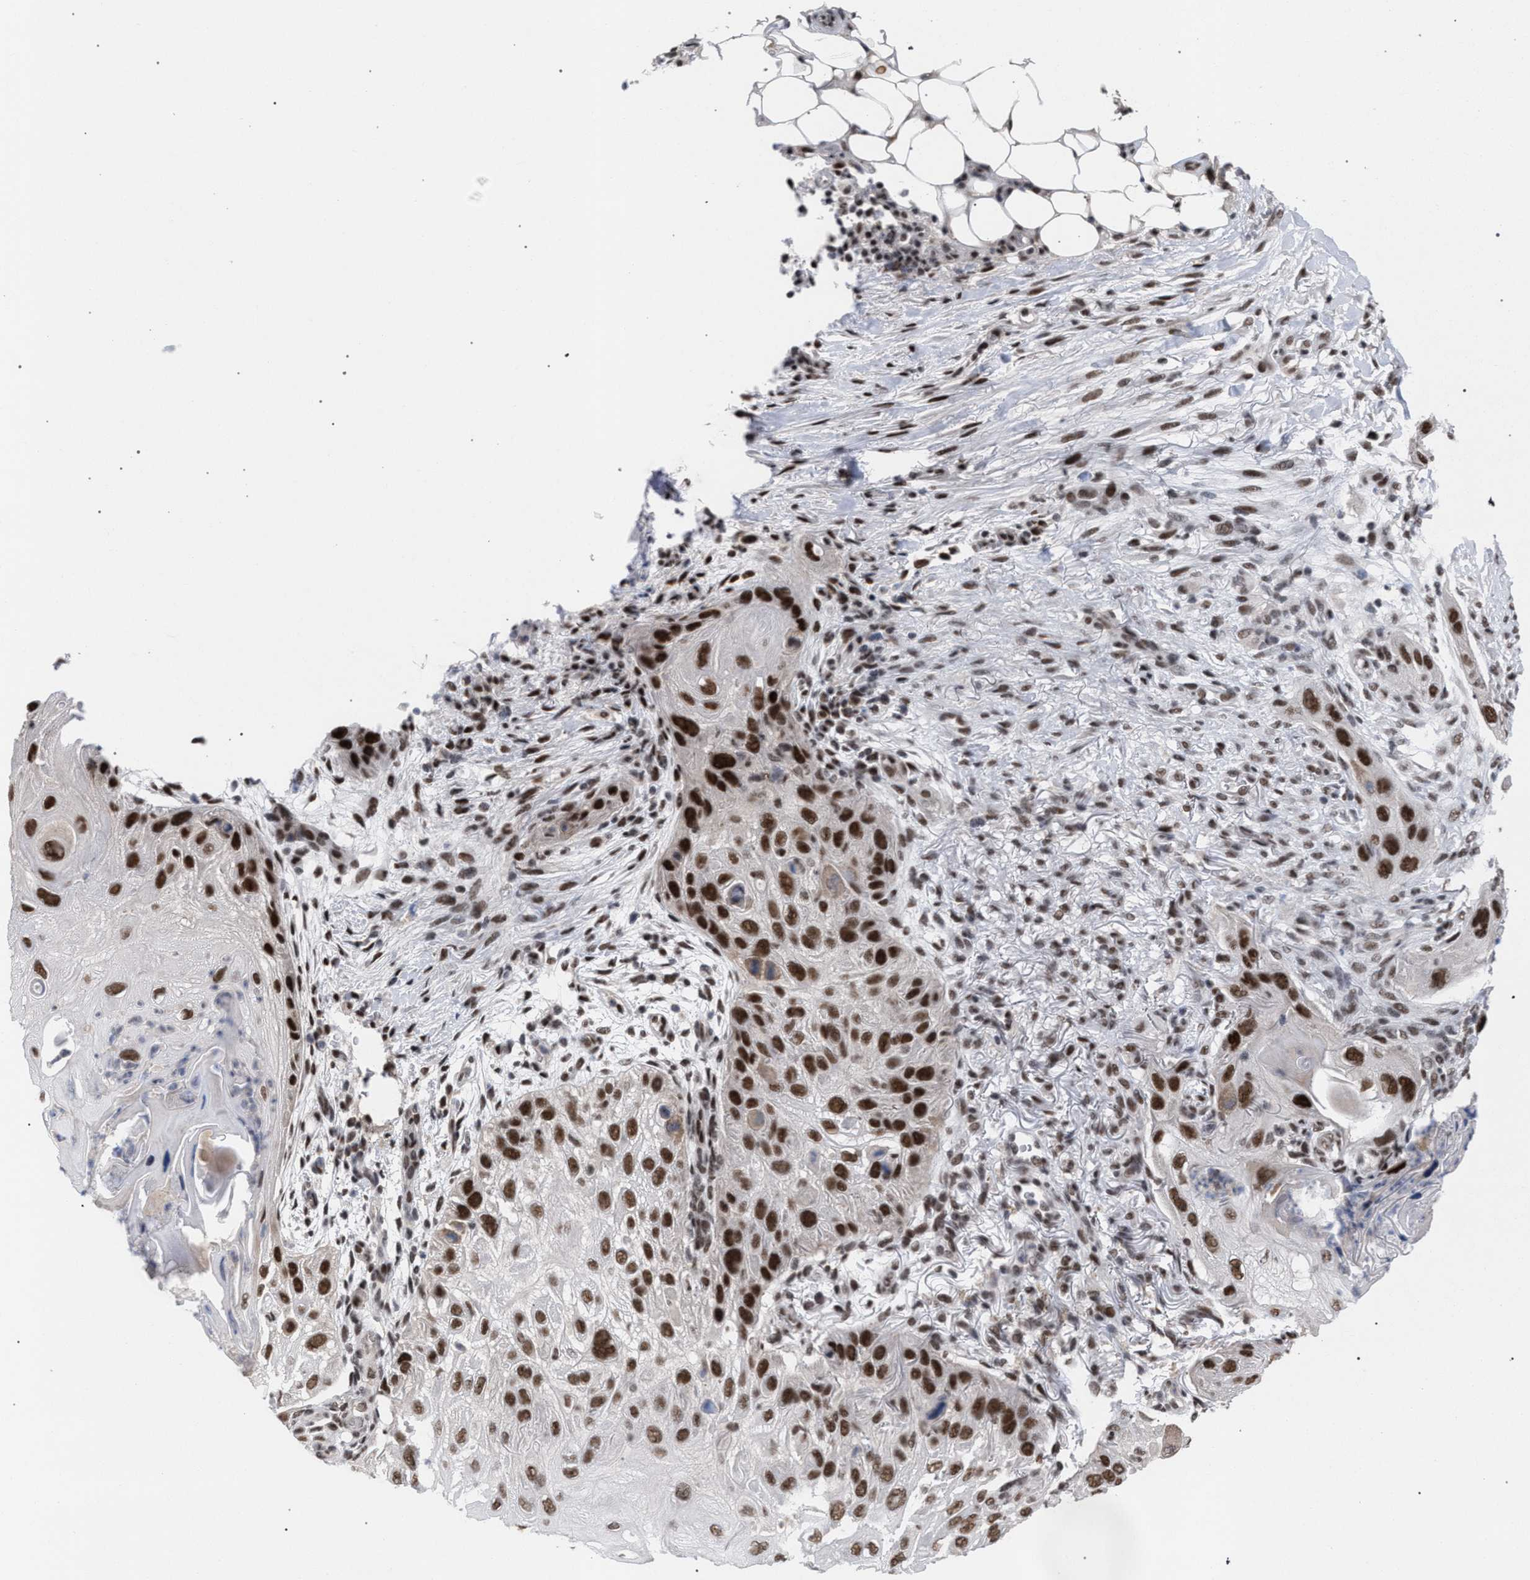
{"staining": {"intensity": "strong", "quantity": ">75%", "location": "nuclear"}, "tissue": "skin cancer", "cell_type": "Tumor cells", "image_type": "cancer", "snomed": [{"axis": "morphology", "description": "Squamous cell carcinoma, NOS"}, {"axis": "topography", "description": "Skin"}], "caption": "Immunohistochemical staining of skin cancer (squamous cell carcinoma) exhibits high levels of strong nuclear protein staining in approximately >75% of tumor cells.", "gene": "SCAF4", "patient": {"sex": "female", "age": 77}}